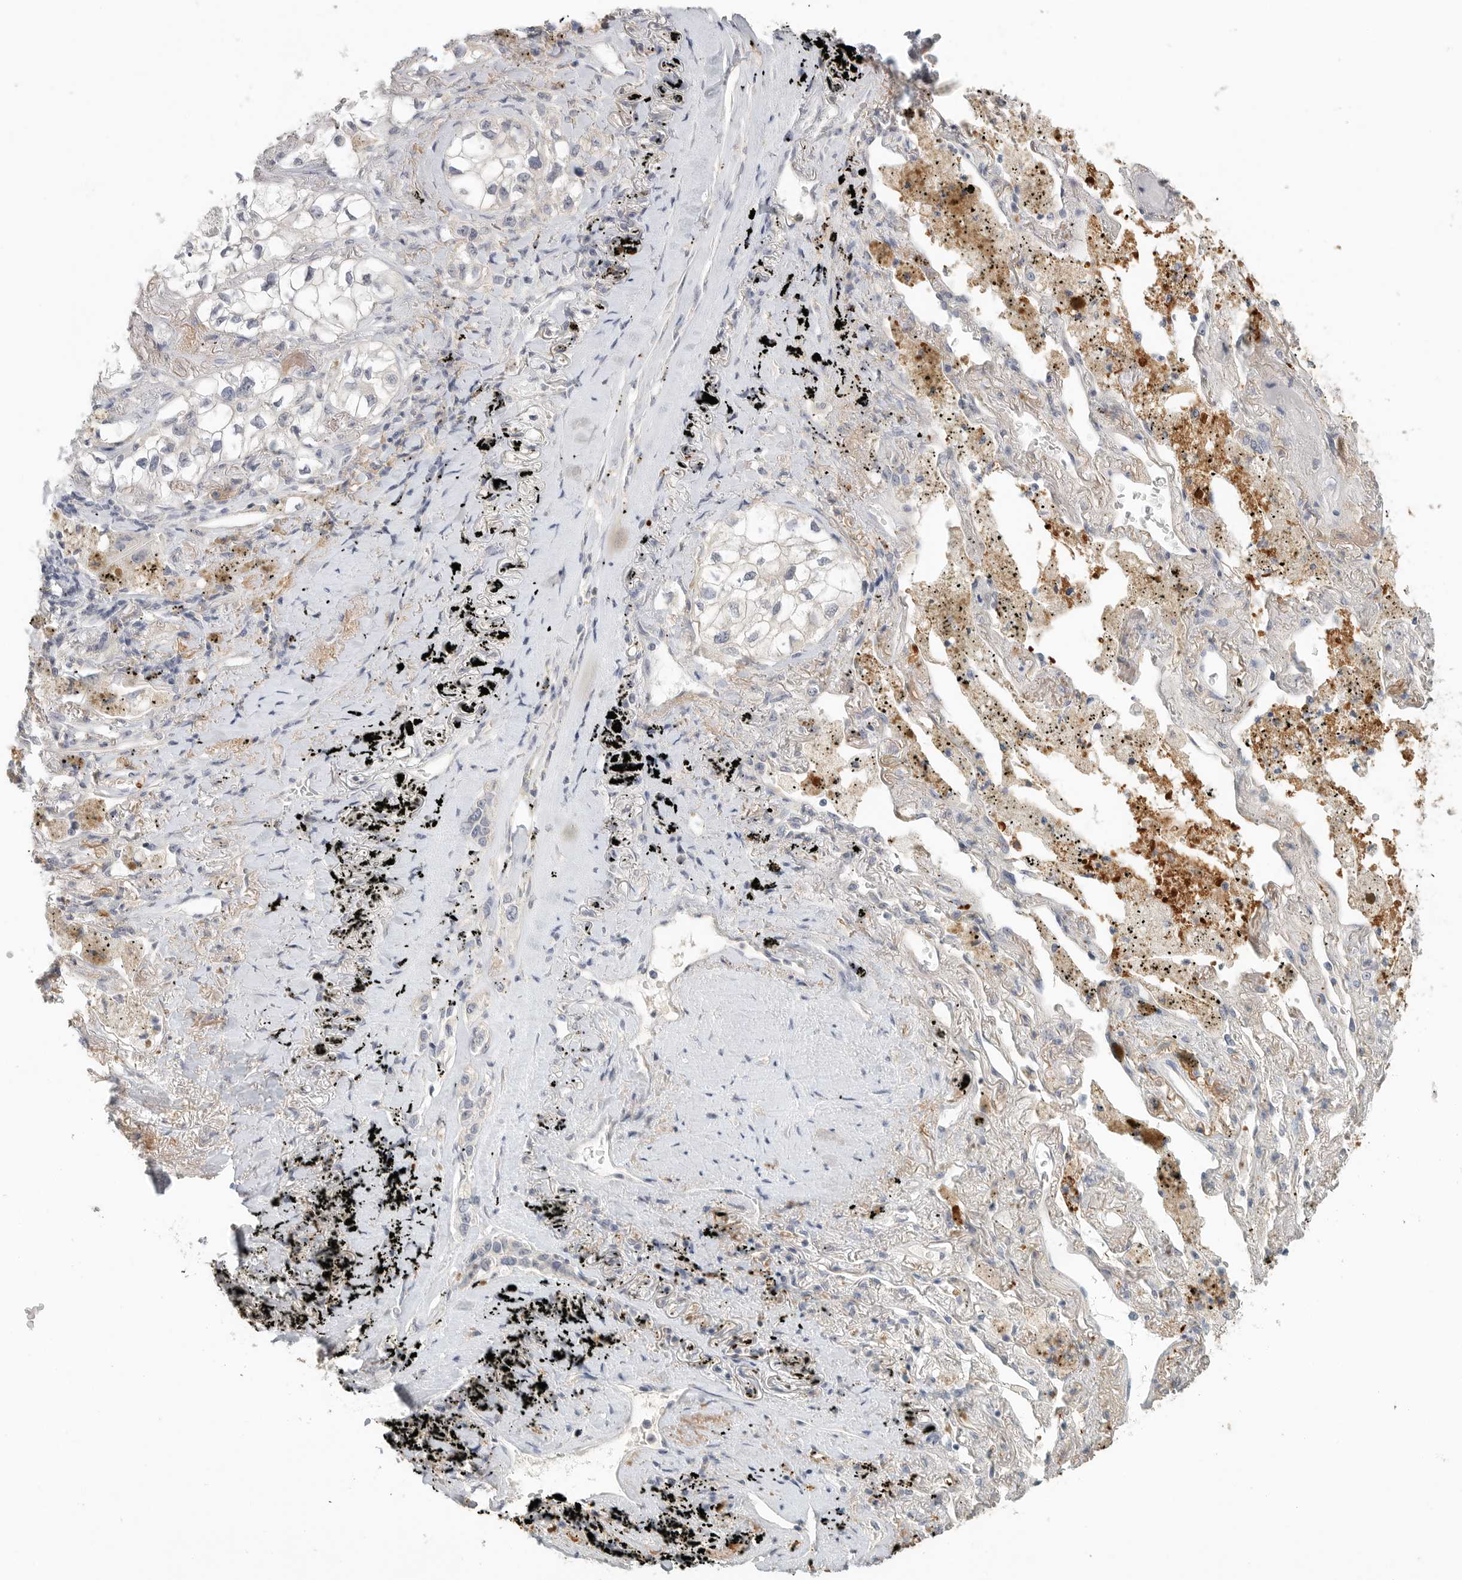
{"staining": {"intensity": "negative", "quantity": "none", "location": "none"}, "tissue": "lung cancer", "cell_type": "Tumor cells", "image_type": "cancer", "snomed": [{"axis": "morphology", "description": "Adenocarcinoma, NOS"}, {"axis": "topography", "description": "Lung"}], "caption": "An image of lung cancer (adenocarcinoma) stained for a protein demonstrates no brown staining in tumor cells.", "gene": "HDAC6", "patient": {"sex": "male", "age": 63}}